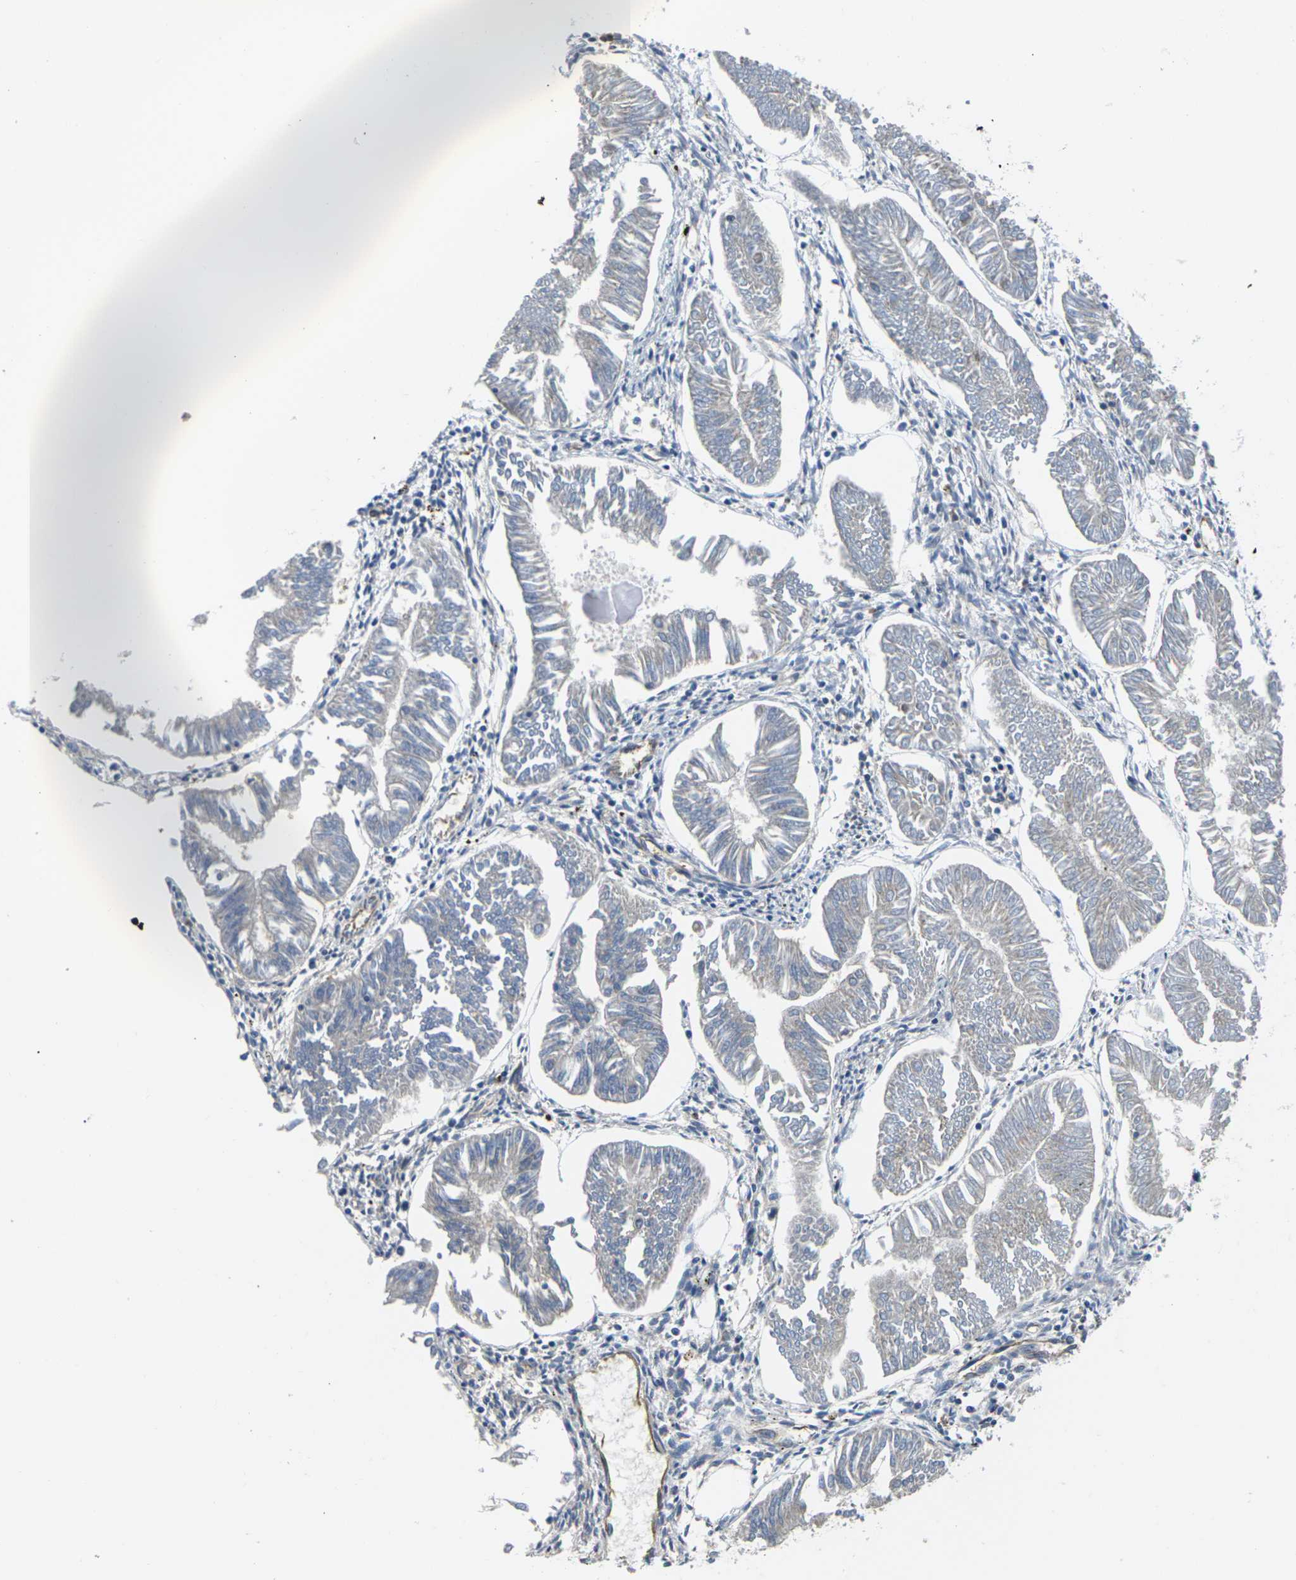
{"staining": {"intensity": "negative", "quantity": "none", "location": "none"}, "tissue": "endometrial cancer", "cell_type": "Tumor cells", "image_type": "cancer", "snomed": [{"axis": "morphology", "description": "Adenocarcinoma, NOS"}, {"axis": "topography", "description": "Endometrium"}], "caption": "An immunohistochemistry (IHC) photomicrograph of endometrial cancer (adenocarcinoma) is shown. There is no staining in tumor cells of endometrial cancer (adenocarcinoma).", "gene": "TMCC2", "patient": {"sex": "female", "age": 53}}